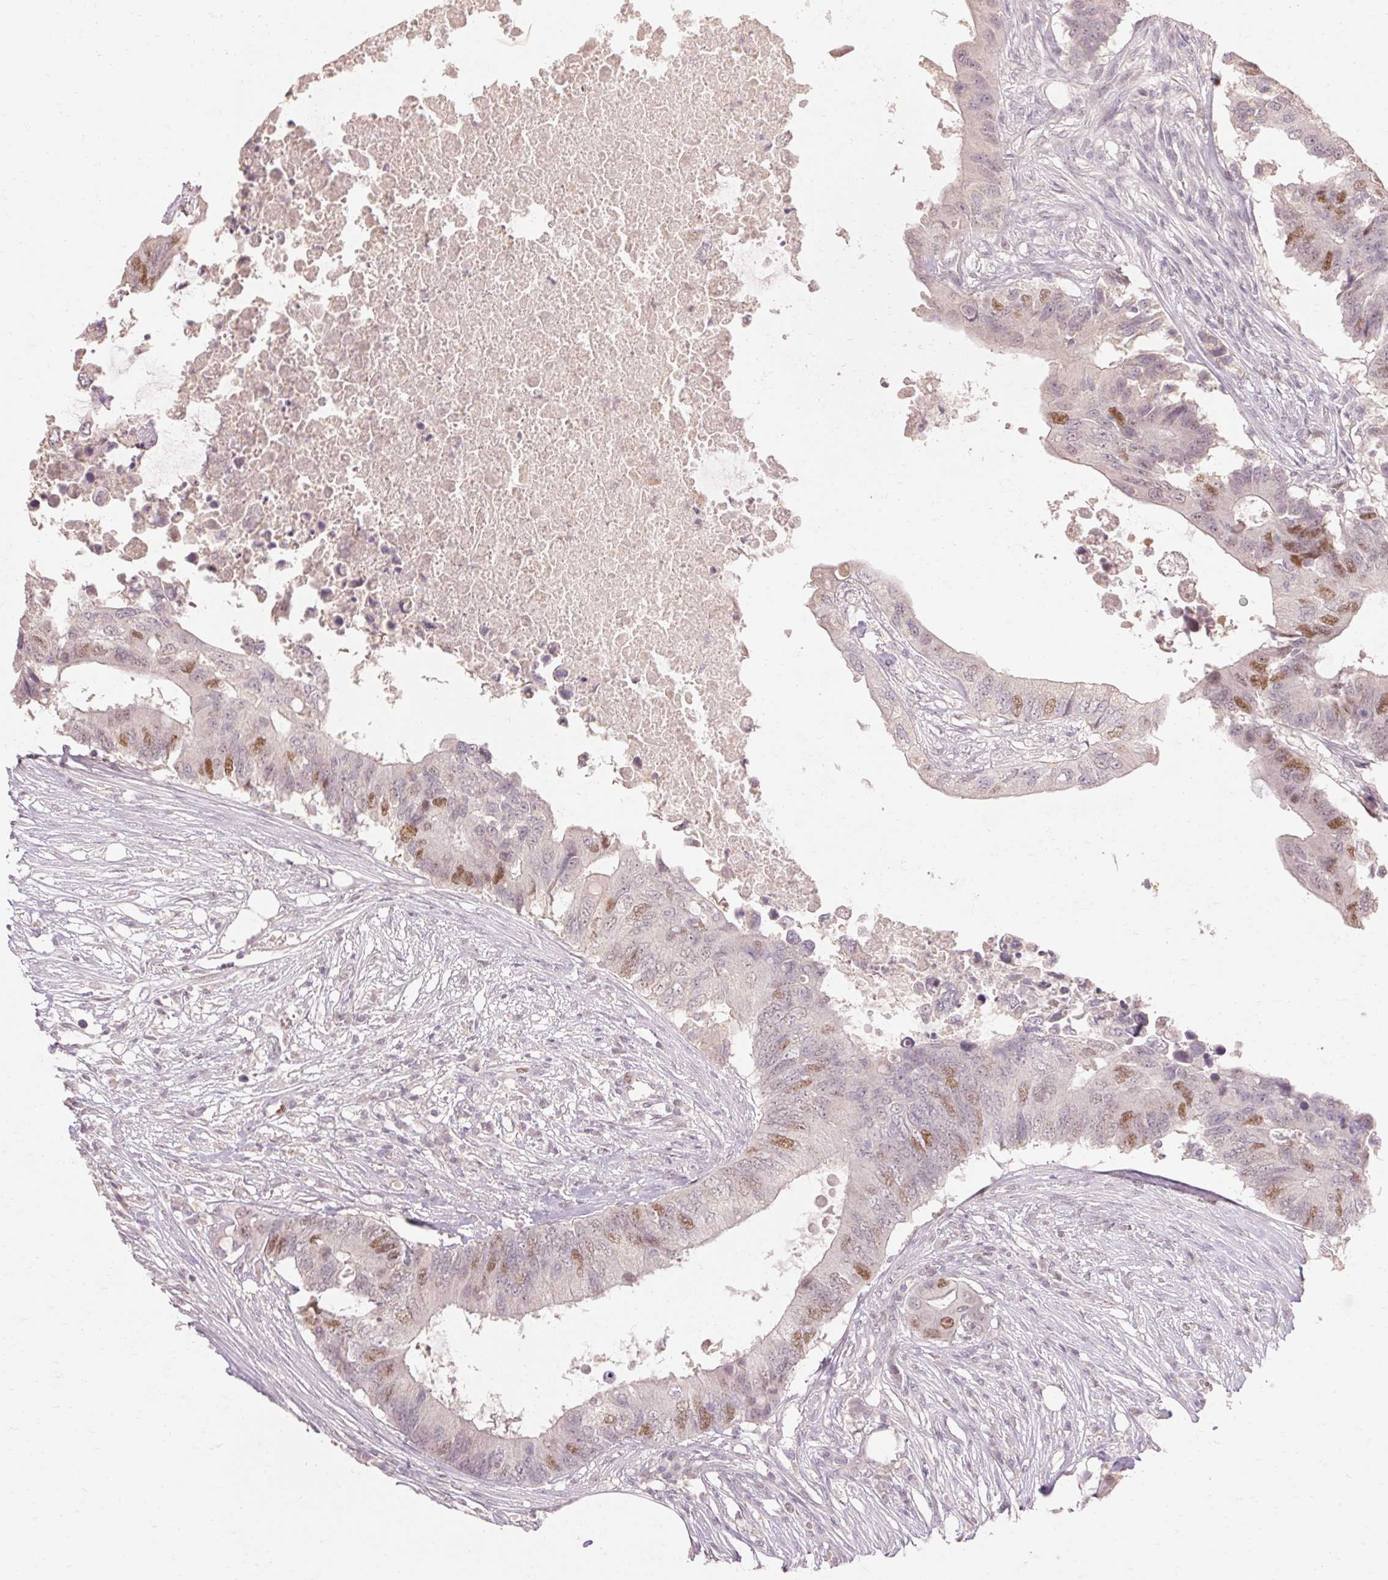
{"staining": {"intensity": "moderate", "quantity": "<25%", "location": "nuclear"}, "tissue": "colorectal cancer", "cell_type": "Tumor cells", "image_type": "cancer", "snomed": [{"axis": "morphology", "description": "Adenocarcinoma, NOS"}, {"axis": "topography", "description": "Colon"}], "caption": "Adenocarcinoma (colorectal) was stained to show a protein in brown. There is low levels of moderate nuclear positivity in about <25% of tumor cells. The staining is performed using DAB brown chromogen to label protein expression. The nuclei are counter-stained blue using hematoxylin.", "gene": "SKP2", "patient": {"sex": "male", "age": 71}}